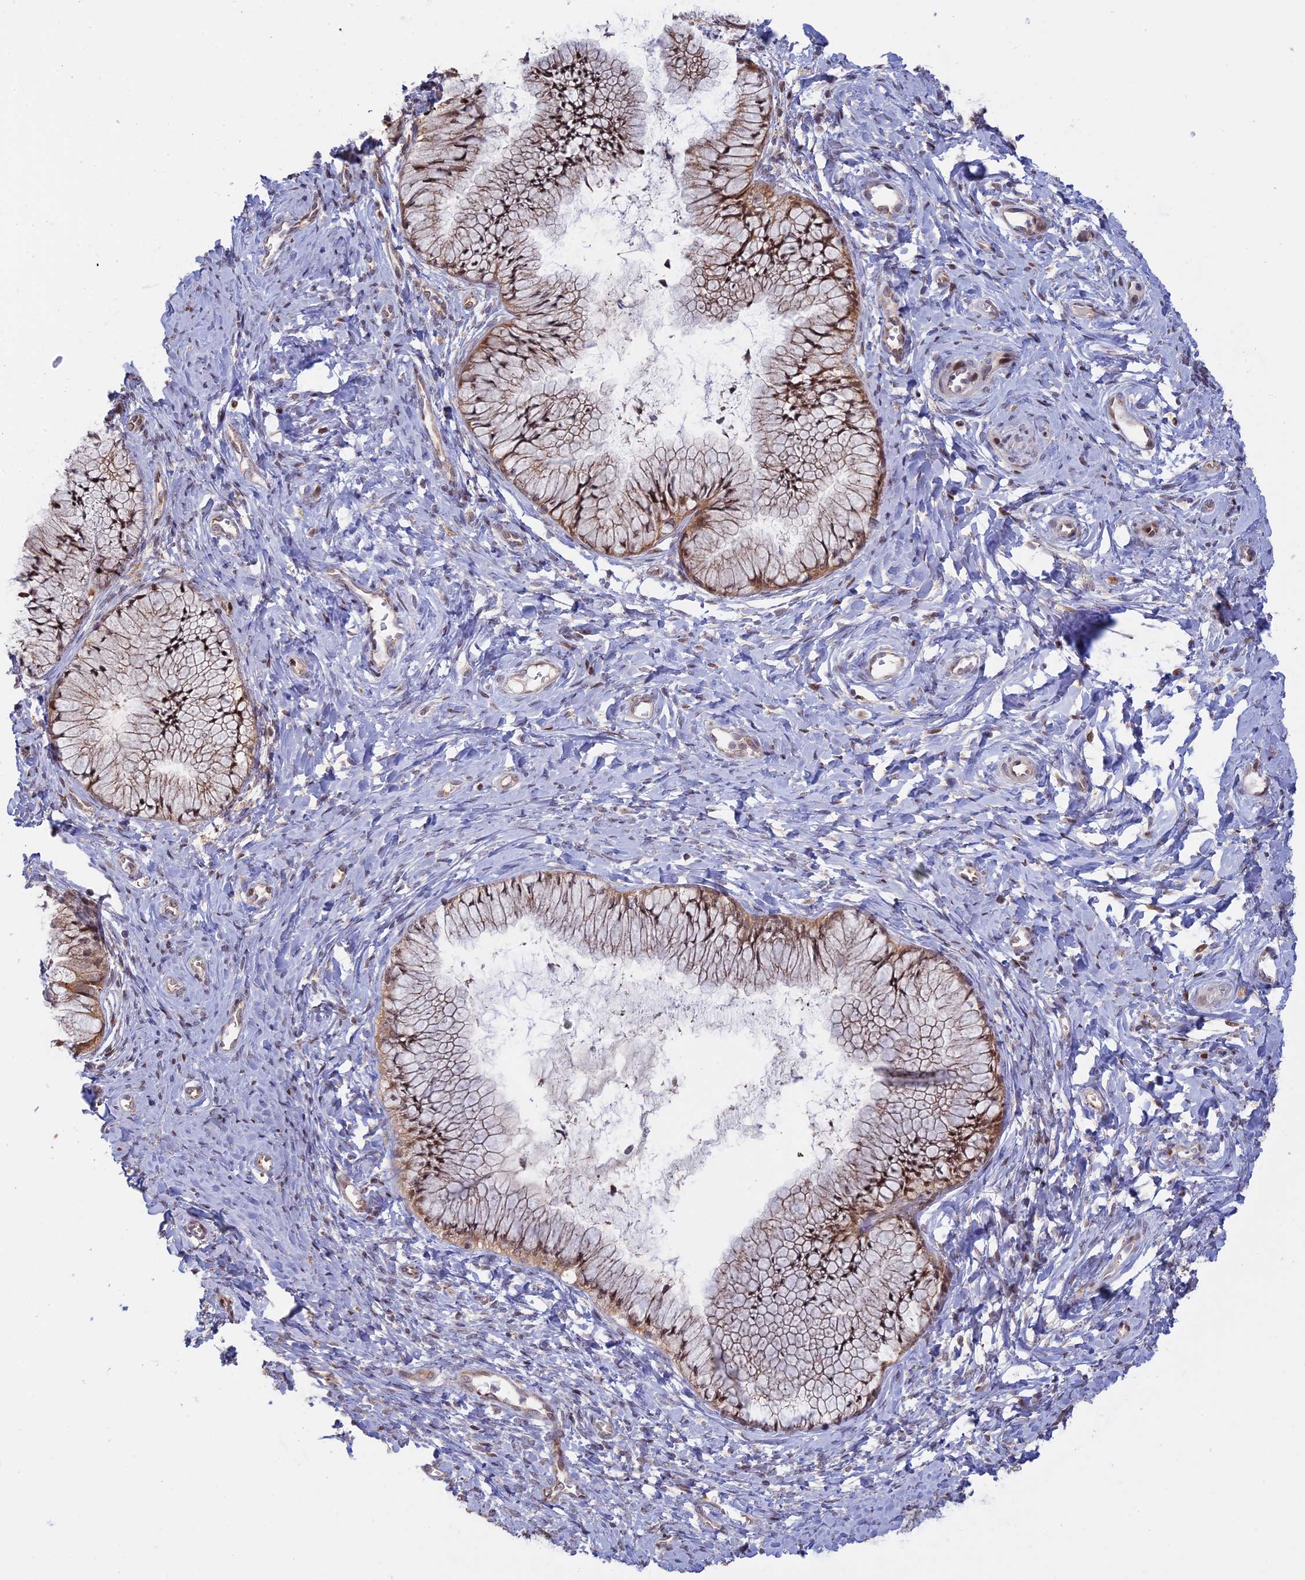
{"staining": {"intensity": "moderate", "quantity": ">75%", "location": "cytoplasmic/membranous,nuclear"}, "tissue": "cervix", "cell_type": "Glandular cells", "image_type": "normal", "snomed": [{"axis": "morphology", "description": "Normal tissue, NOS"}, {"axis": "topography", "description": "Cervix"}], "caption": "Immunohistochemical staining of normal cervix demonstrates medium levels of moderate cytoplasmic/membranous,nuclear expression in approximately >75% of glandular cells.", "gene": "GSKIP", "patient": {"sex": "female", "age": 42}}